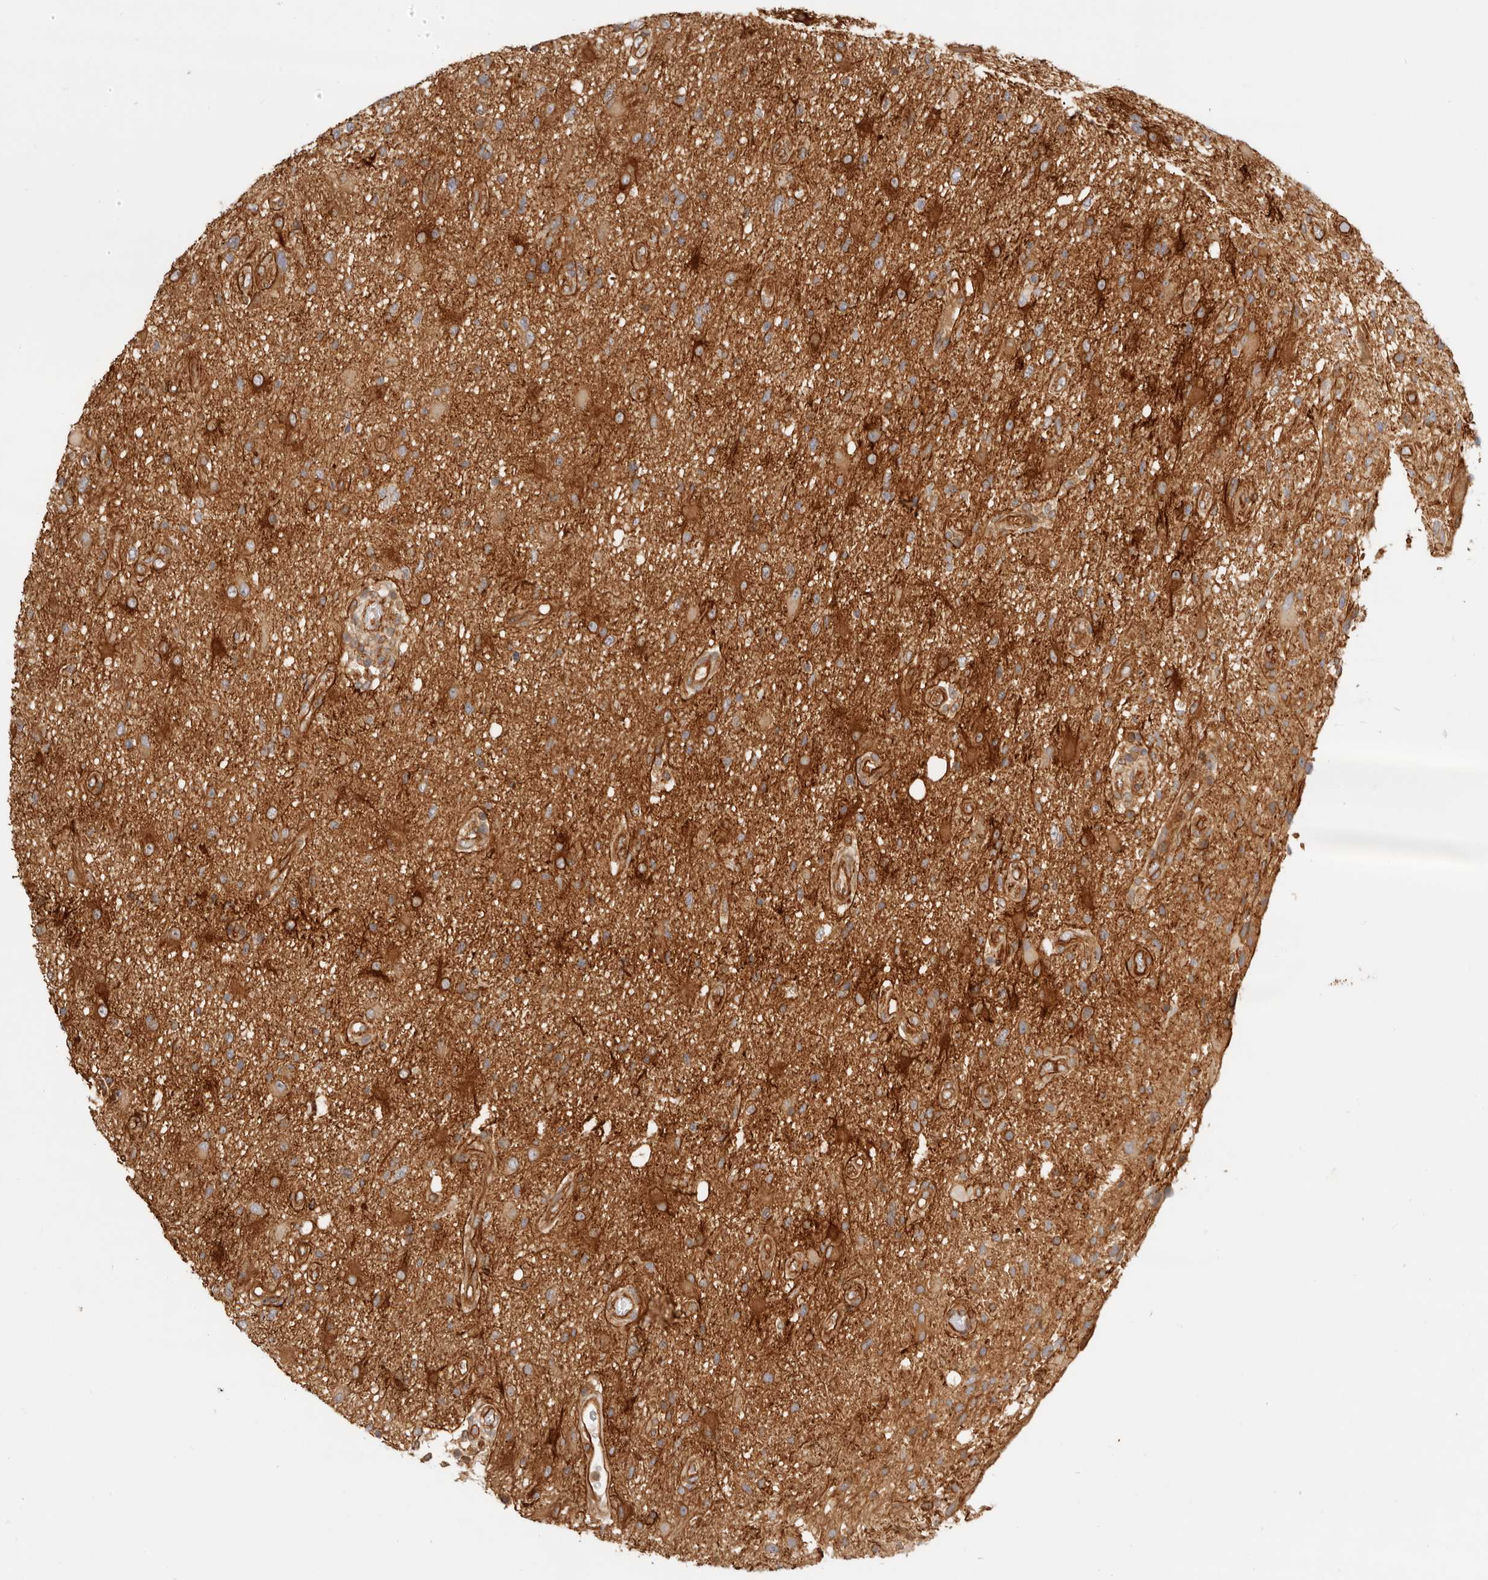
{"staining": {"intensity": "moderate", "quantity": "25%-75%", "location": "cytoplasmic/membranous"}, "tissue": "glioma", "cell_type": "Tumor cells", "image_type": "cancer", "snomed": [{"axis": "morphology", "description": "Glioma, malignant, High grade"}, {"axis": "topography", "description": "Brain"}], "caption": "IHC of glioma displays medium levels of moderate cytoplasmic/membranous staining in approximately 25%-75% of tumor cells. The staining was performed using DAB (3,3'-diaminobenzidine), with brown indicating positive protein expression. Nuclei are stained blue with hematoxylin.", "gene": "UFSP1", "patient": {"sex": "male", "age": 33}}